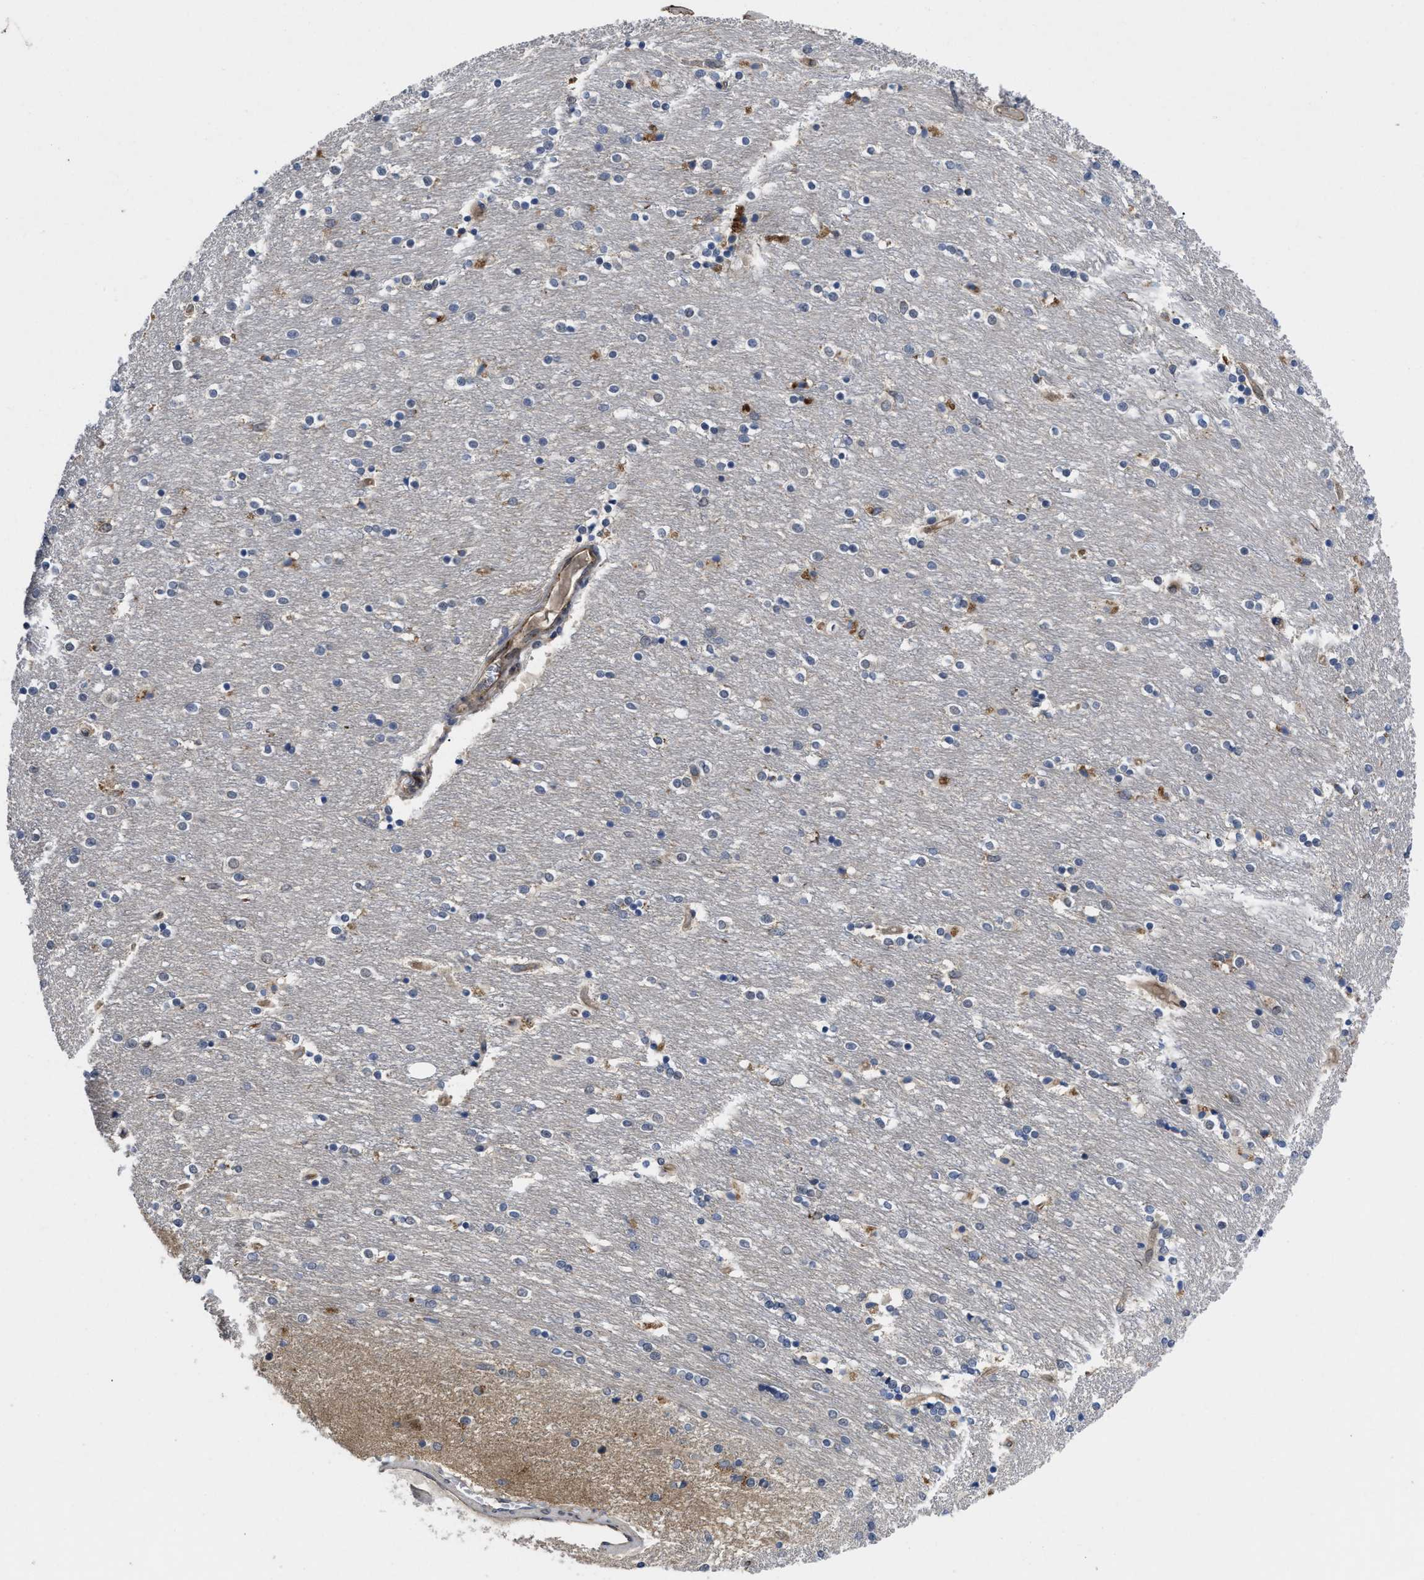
{"staining": {"intensity": "moderate", "quantity": "<25%", "location": "cytoplasmic/membranous"}, "tissue": "caudate", "cell_type": "Glial cells", "image_type": "normal", "snomed": [{"axis": "morphology", "description": "Normal tissue, NOS"}, {"axis": "topography", "description": "Lateral ventricle wall"}], "caption": "Immunohistochemistry micrograph of benign caudate: caudate stained using IHC exhibits low levels of moderate protein expression localized specifically in the cytoplasmic/membranous of glial cells, appearing as a cytoplasmic/membranous brown color.", "gene": "PKD2", "patient": {"sex": "female", "age": 54}}